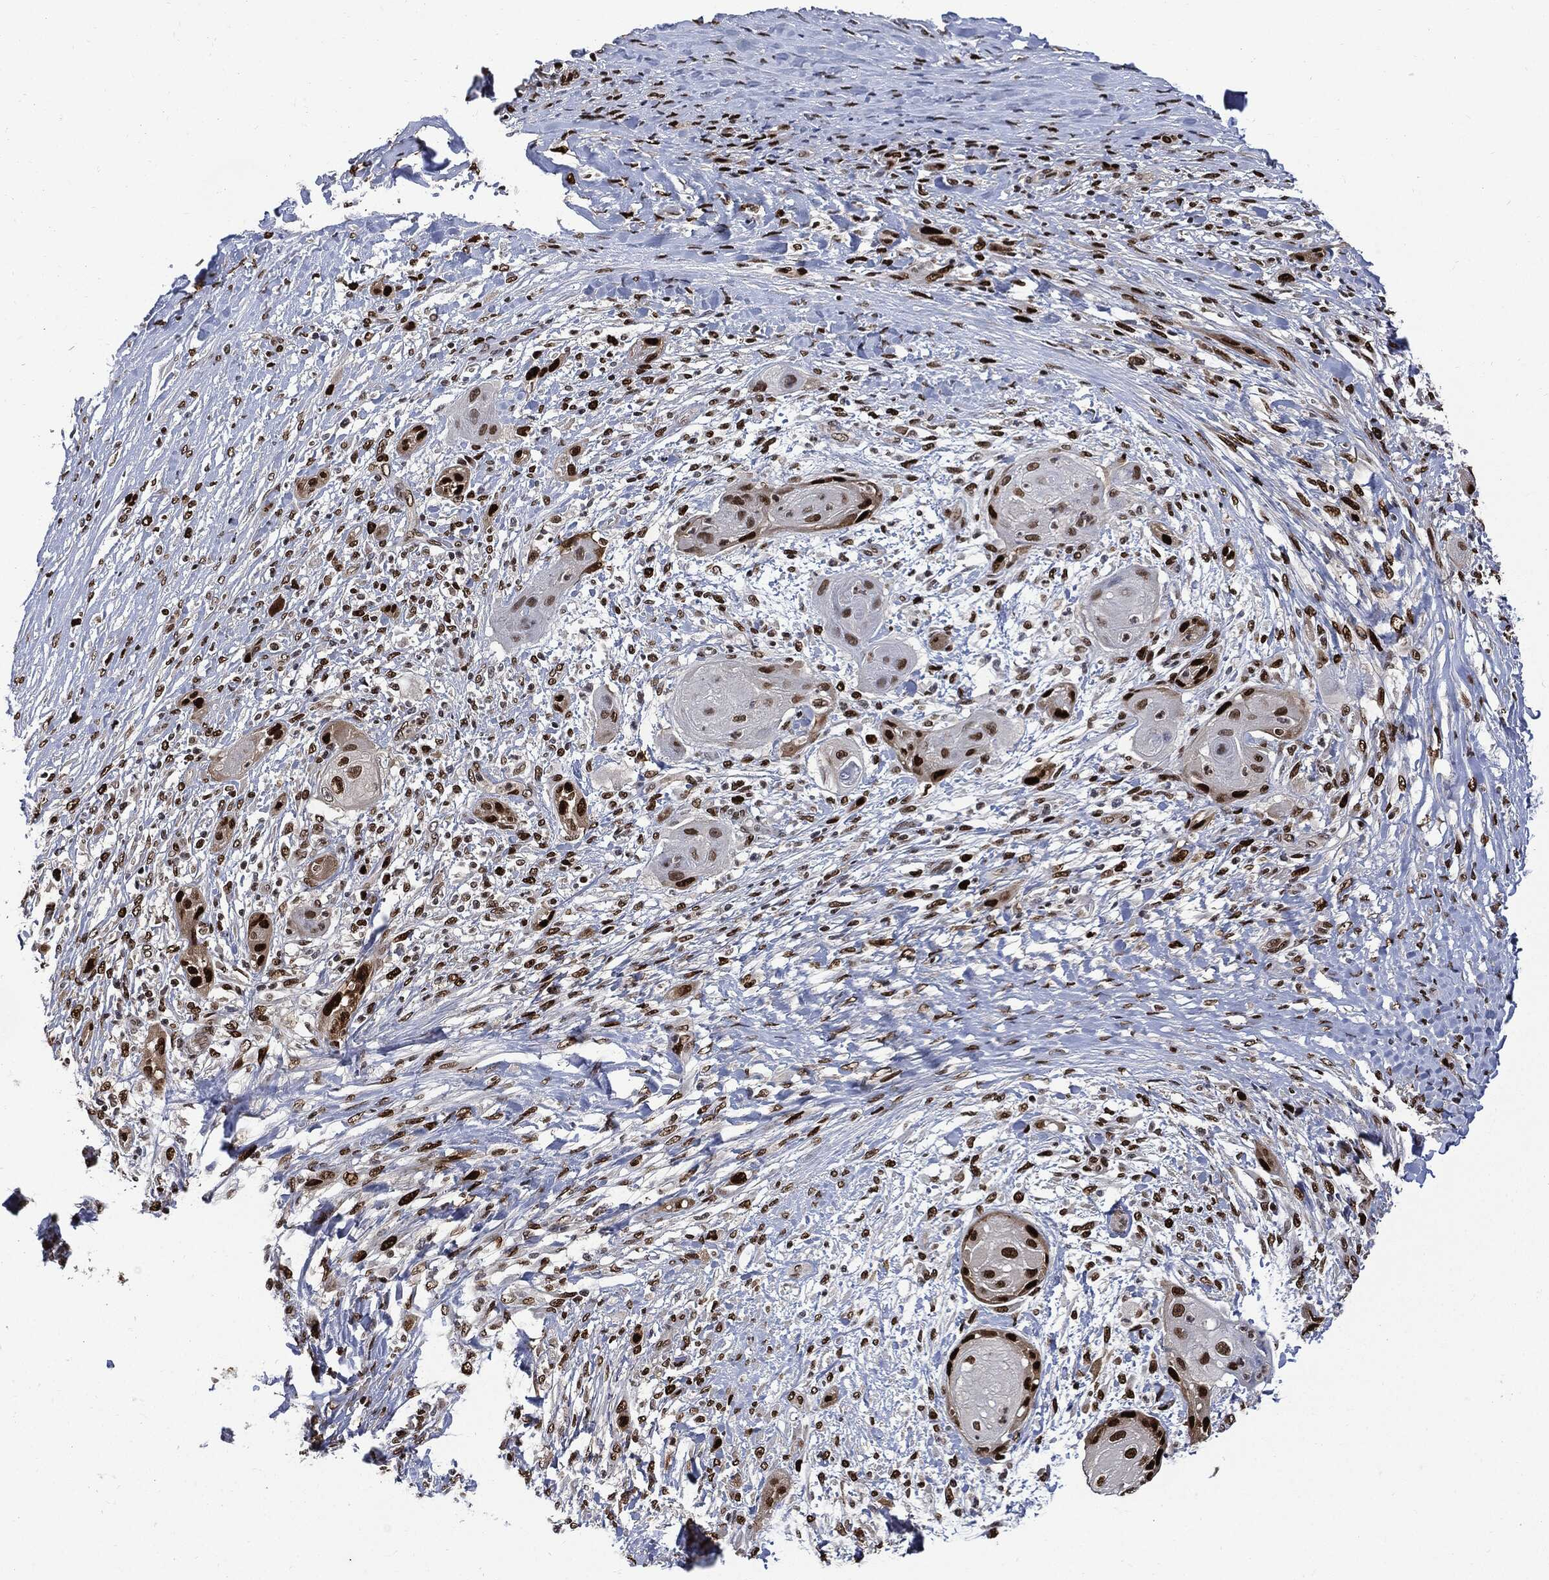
{"staining": {"intensity": "strong", "quantity": ">75%", "location": "nuclear"}, "tissue": "skin cancer", "cell_type": "Tumor cells", "image_type": "cancer", "snomed": [{"axis": "morphology", "description": "Squamous cell carcinoma, NOS"}, {"axis": "topography", "description": "Skin"}], "caption": "Immunohistochemistry (IHC) (DAB) staining of human skin cancer reveals strong nuclear protein expression in approximately >75% of tumor cells.", "gene": "PCNA", "patient": {"sex": "male", "age": 62}}